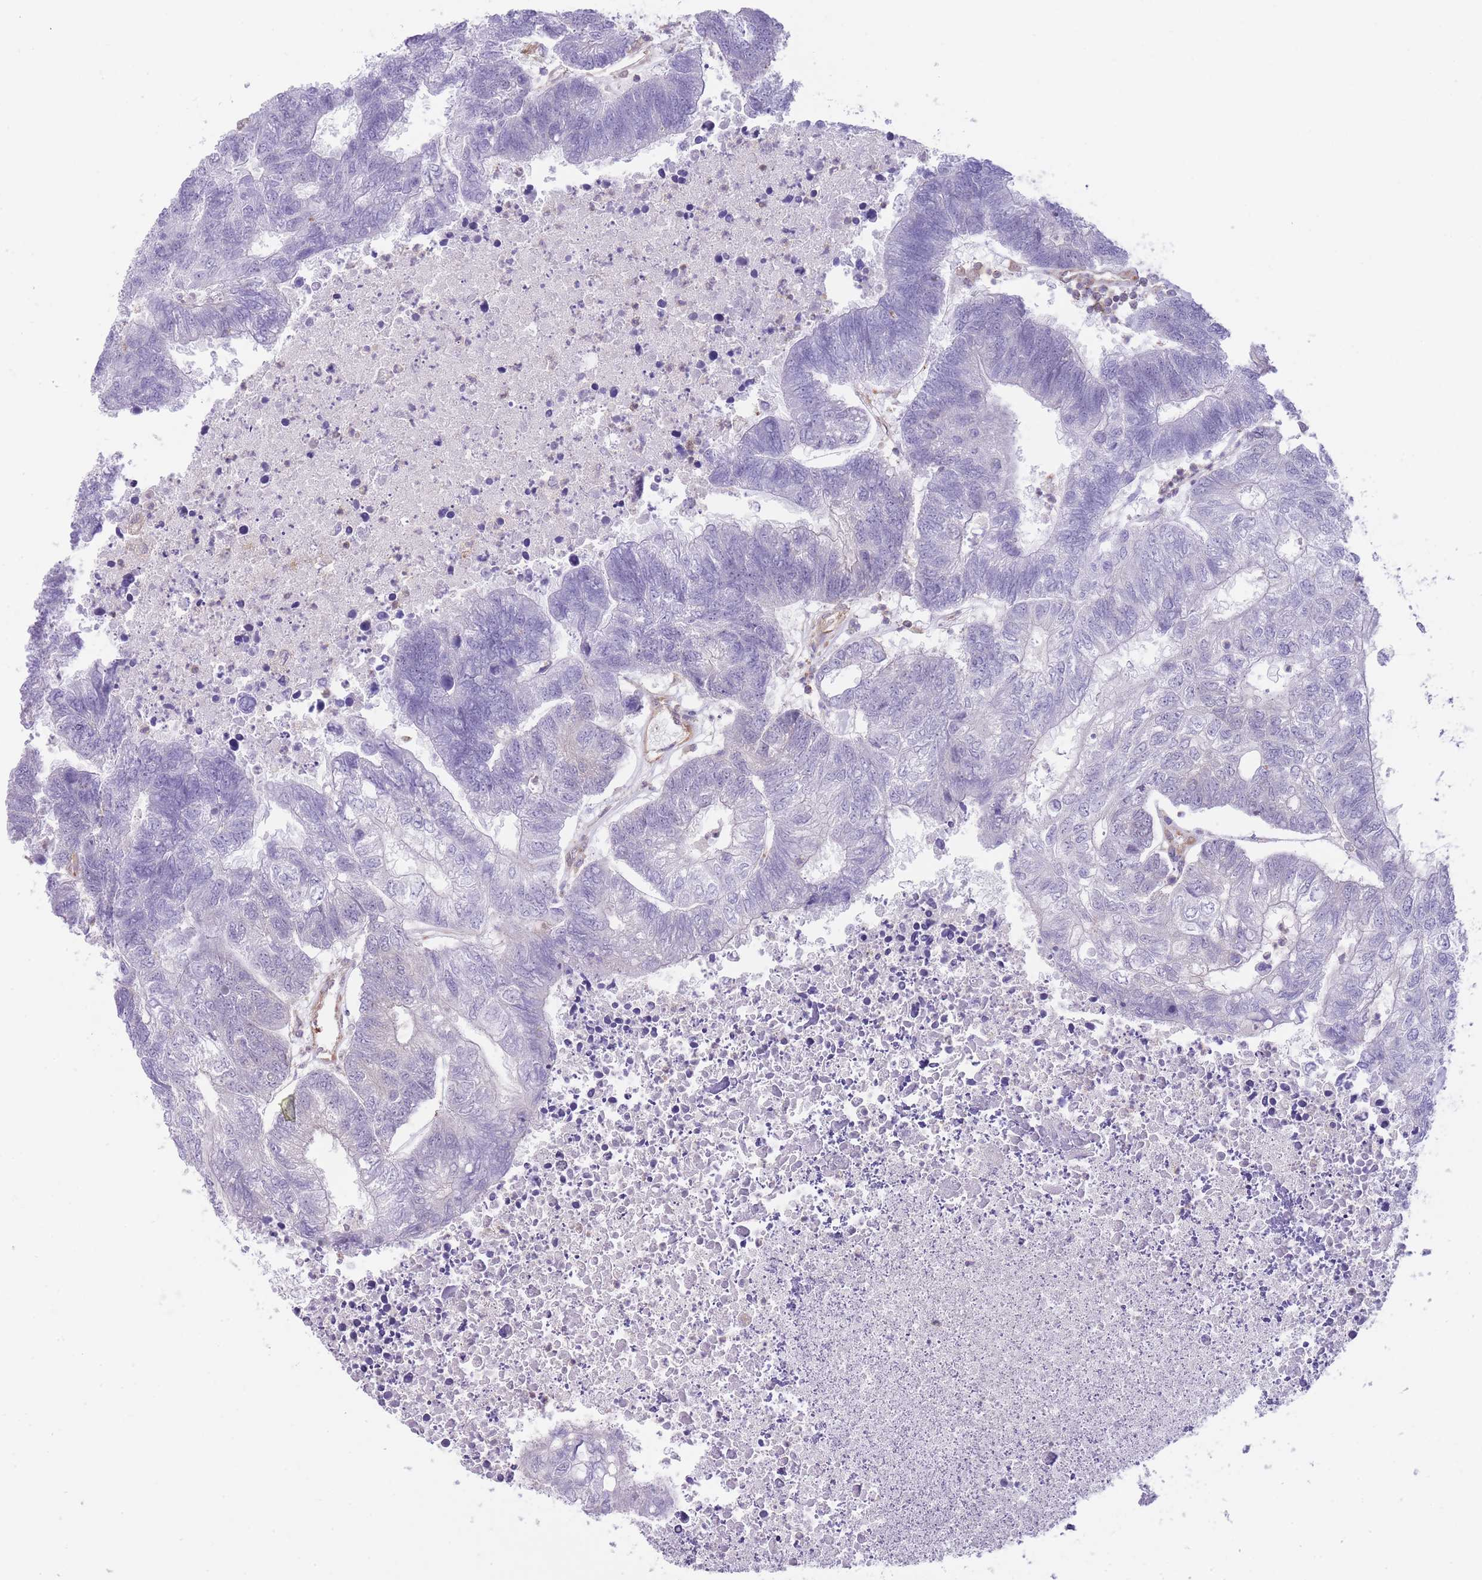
{"staining": {"intensity": "negative", "quantity": "none", "location": "none"}, "tissue": "colorectal cancer", "cell_type": "Tumor cells", "image_type": "cancer", "snomed": [{"axis": "morphology", "description": "Adenocarcinoma, NOS"}, {"axis": "topography", "description": "Colon"}], "caption": "An IHC histopathology image of adenocarcinoma (colorectal) is shown. There is no staining in tumor cells of adenocarcinoma (colorectal). Nuclei are stained in blue.", "gene": "PRKAR1A", "patient": {"sex": "female", "age": 48}}